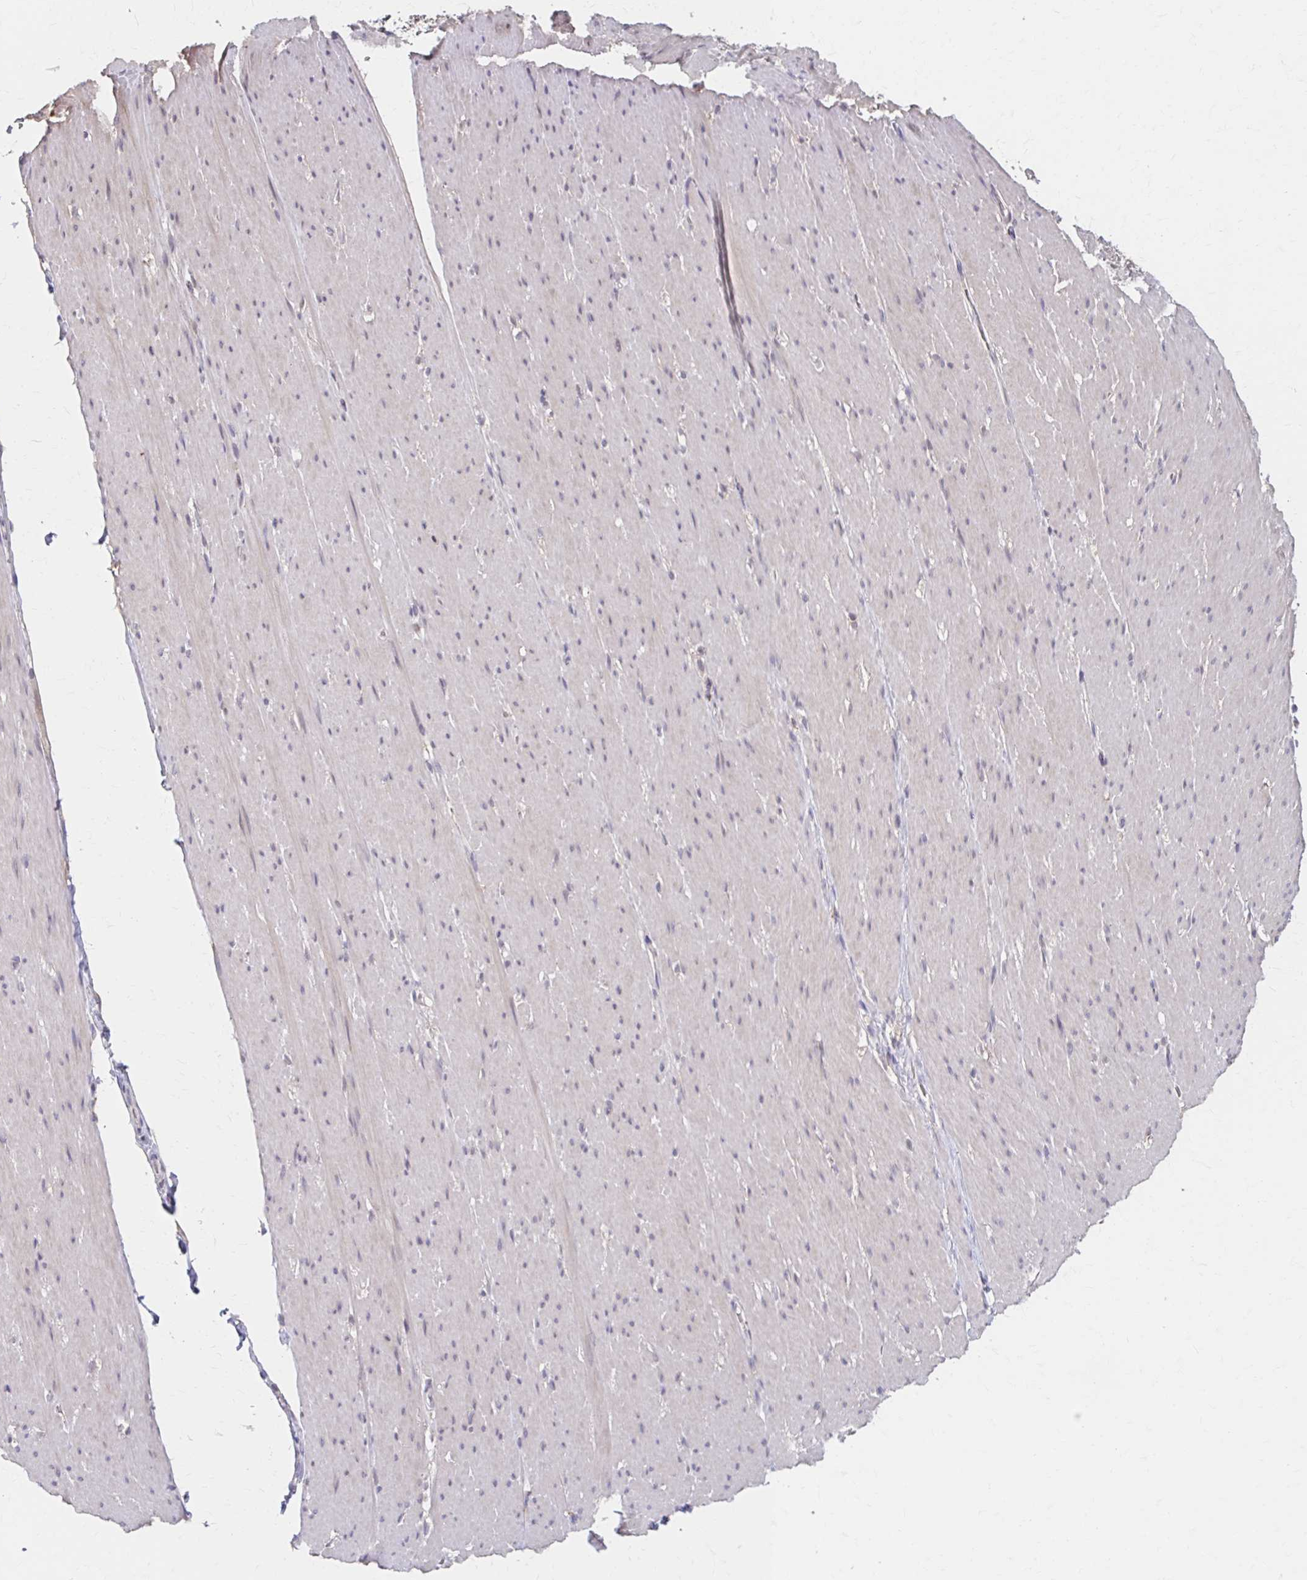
{"staining": {"intensity": "weak", "quantity": "25%-75%", "location": "cytoplasmic/membranous"}, "tissue": "smooth muscle", "cell_type": "Smooth muscle cells", "image_type": "normal", "snomed": [{"axis": "morphology", "description": "Normal tissue, NOS"}, {"axis": "topography", "description": "Smooth muscle"}, {"axis": "topography", "description": "Rectum"}], "caption": "This micrograph demonstrates immunohistochemistry staining of benign smooth muscle, with low weak cytoplasmic/membranous expression in approximately 25%-75% of smooth muscle cells.", "gene": "HMGCS2", "patient": {"sex": "male", "age": 53}}